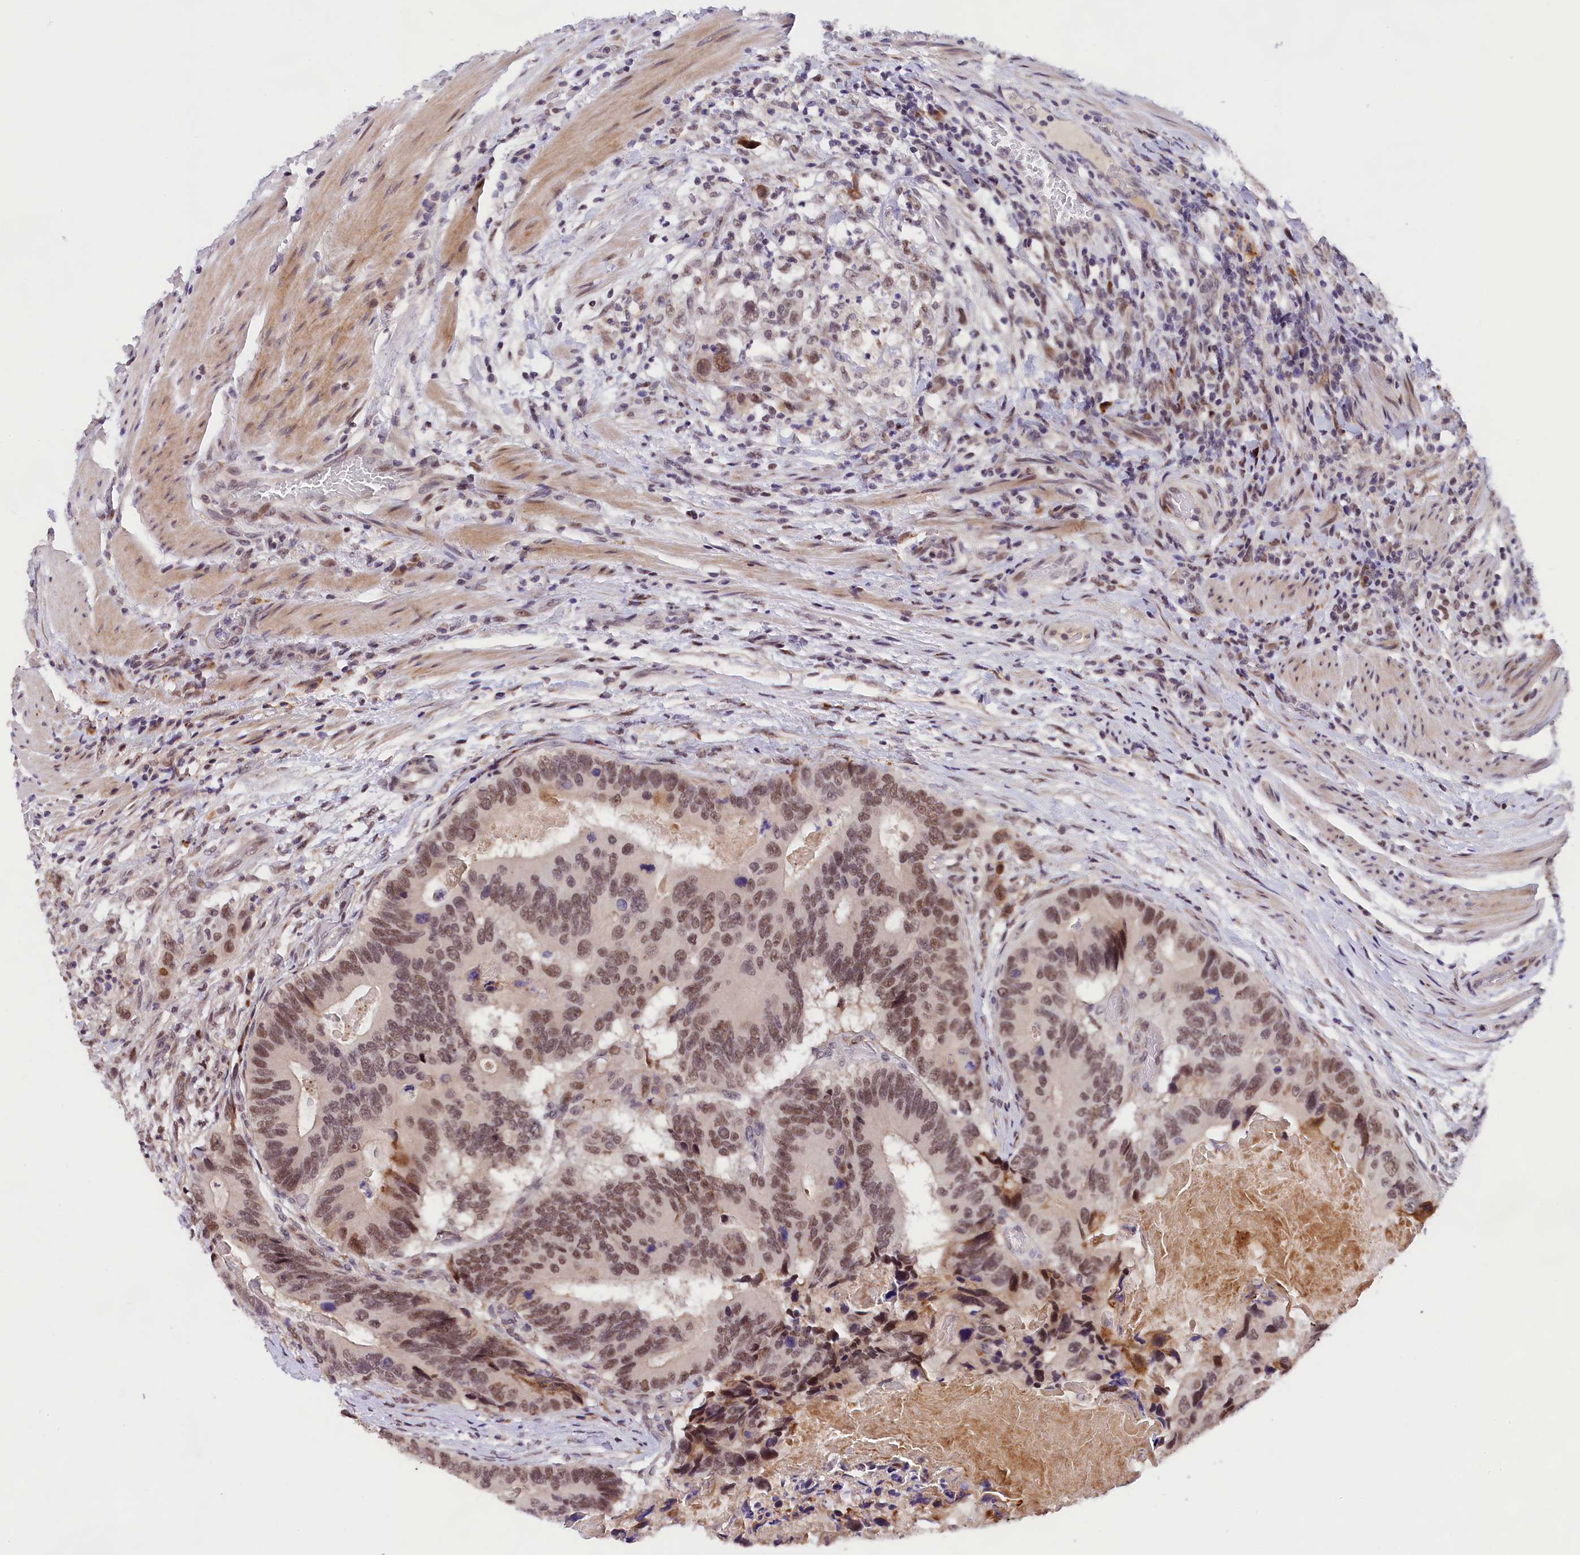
{"staining": {"intensity": "moderate", "quantity": ">75%", "location": "nuclear"}, "tissue": "colorectal cancer", "cell_type": "Tumor cells", "image_type": "cancer", "snomed": [{"axis": "morphology", "description": "Adenocarcinoma, NOS"}, {"axis": "topography", "description": "Colon"}], "caption": "Immunohistochemical staining of human colorectal cancer demonstrates medium levels of moderate nuclear positivity in approximately >75% of tumor cells. The protein is stained brown, and the nuclei are stained in blue (DAB (3,3'-diaminobenzidine) IHC with brightfield microscopy, high magnification).", "gene": "FBXO45", "patient": {"sex": "male", "age": 84}}